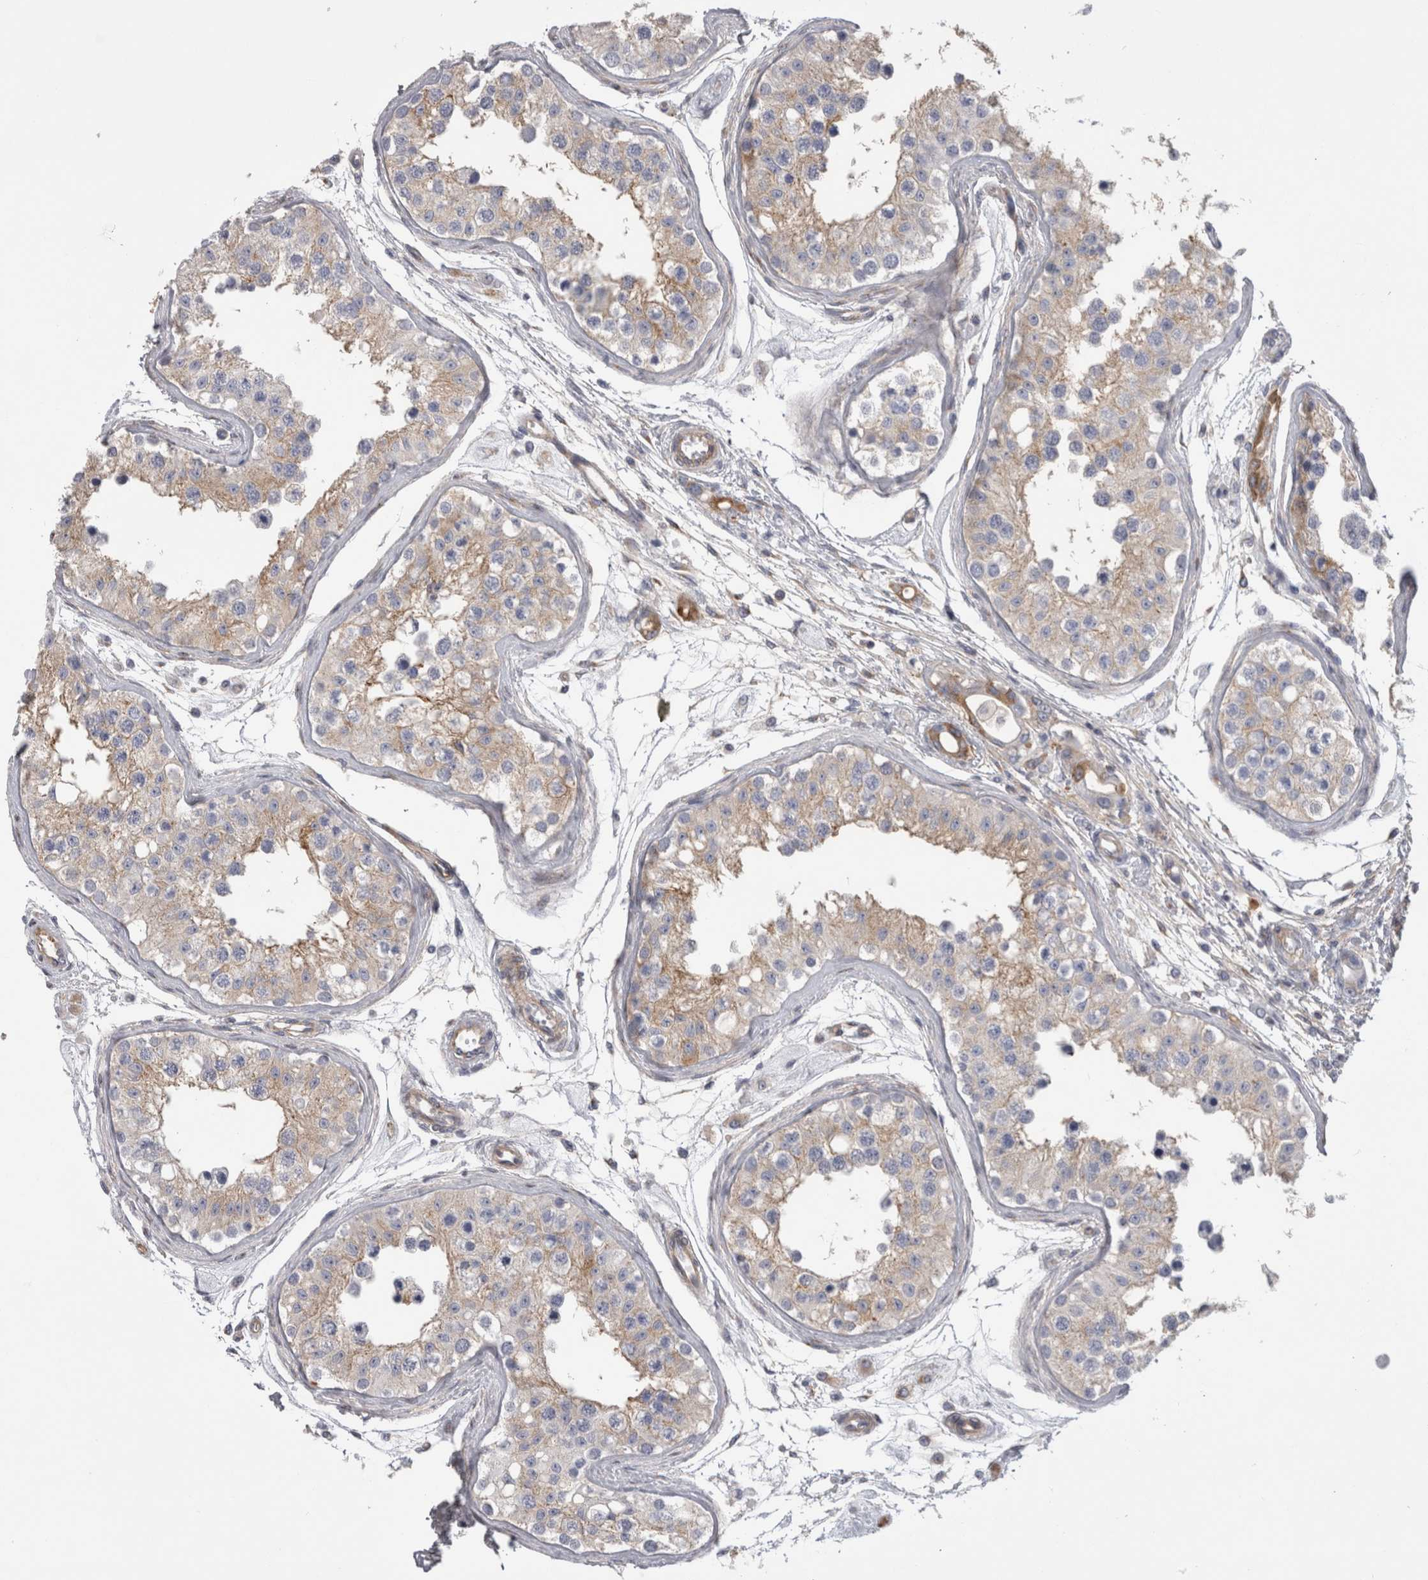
{"staining": {"intensity": "moderate", "quantity": "25%-75%", "location": "cytoplasmic/membranous"}, "tissue": "testis", "cell_type": "Cells in seminiferous ducts", "image_type": "normal", "snomed": [{"axis": "morphology", "description": "Normal tissue, NOS"}, {"axis": "morphology", "description": "Adenocarcinoma, metastatic, NOS"}, {"axis": "topography", "description": "Testis"}], "caption": "Normal testis demonstrates moderate cytoplasmic/membranous staining in approximately 25%-75% of cells in seminiferous ducts, visualized by immunohistochemistry. Using DAB (3,3'-diaminobenzidine) (brown) and hematoxylin (blue) stains, captured at high magnification using brightfield microscopy.", "gene": "ATXN3L", "patient": {"sex": "male", "age": 26}}